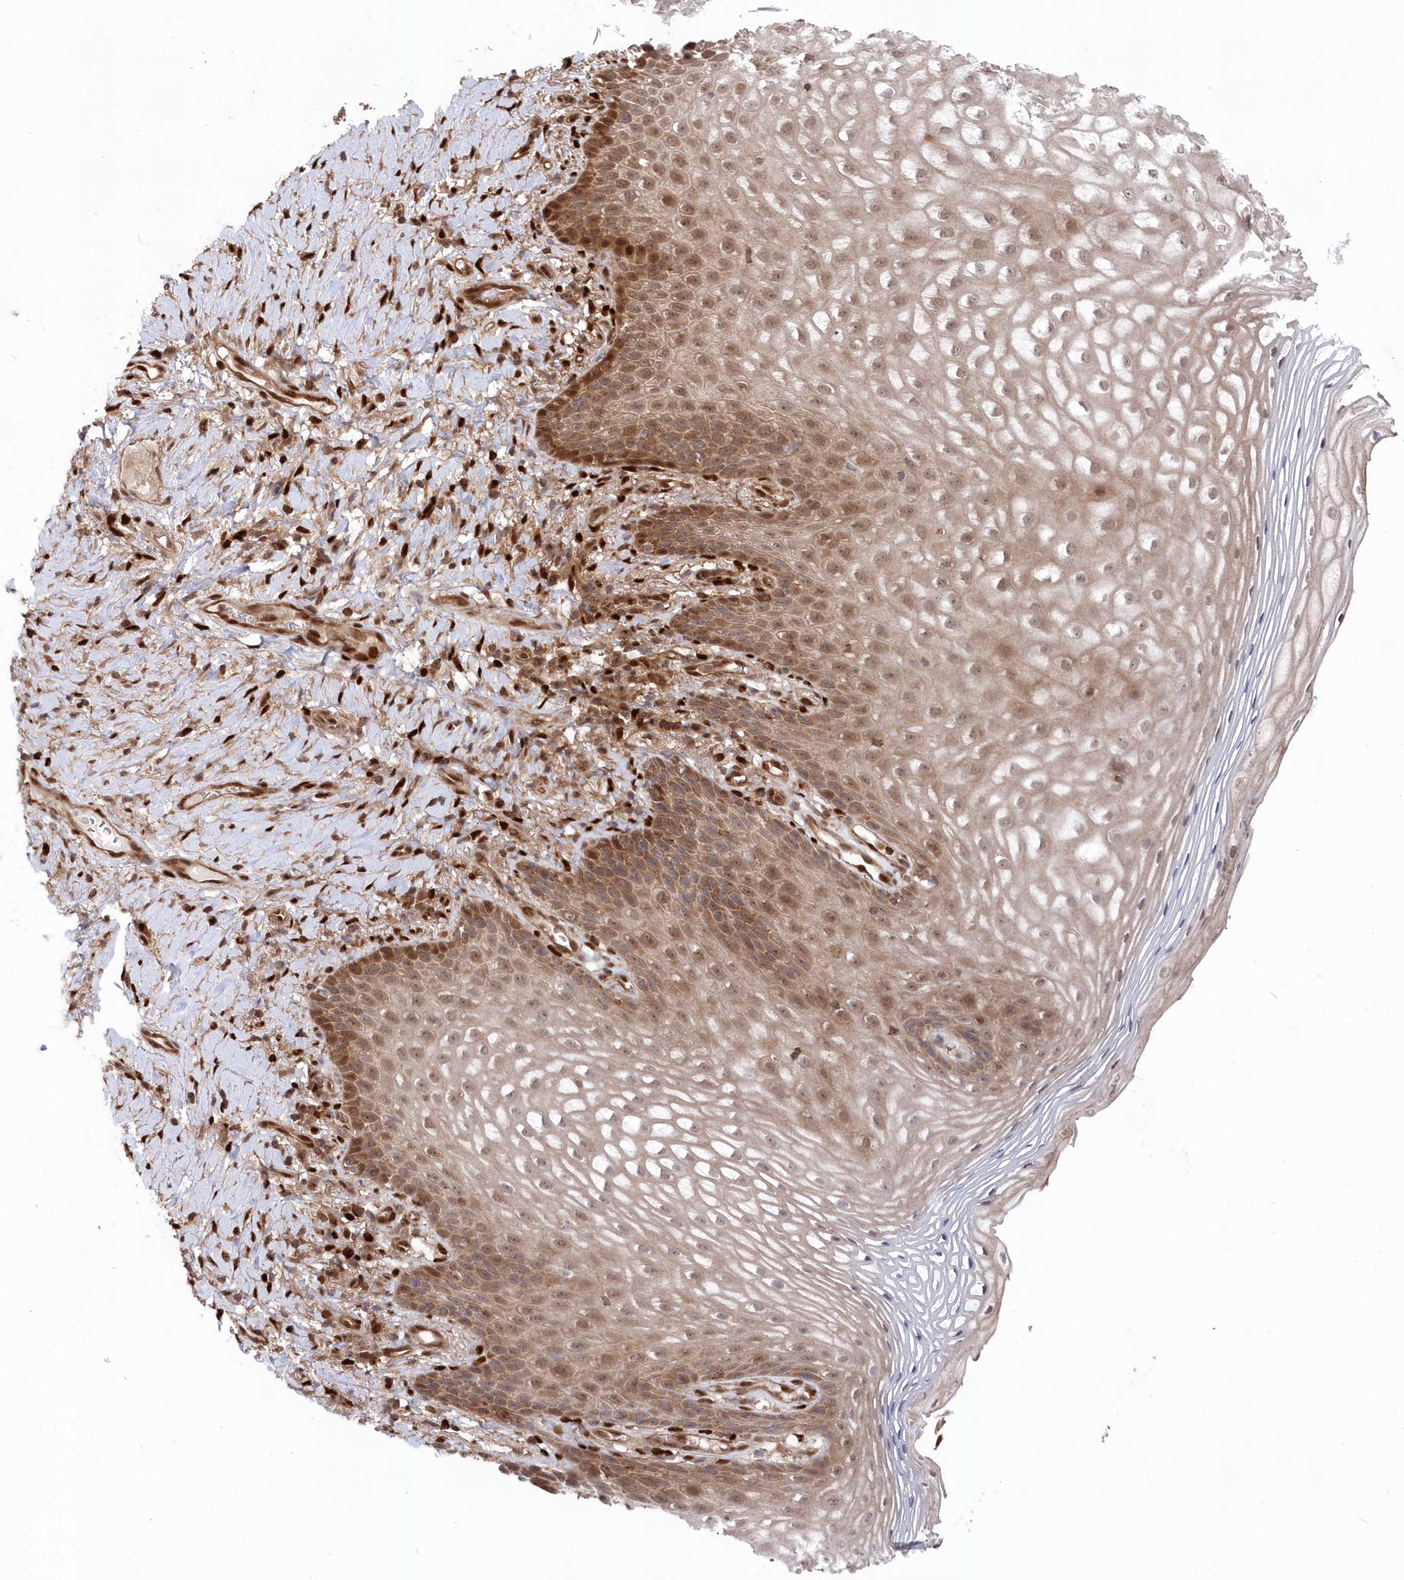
{"staining": {"intensity": "moderate", "quantity": ">75%", "location": "cytoplasmic/membranous,nuclear"}, "tissue": "vagina", "cell_type": "Squamous epithelial cells", "image_type": "normal", "snomed": [{"axis": "morphology", "description": "Normal tissue, NOS"}, {"axis": "topography", "description": "Vagina"}], "caption": "This image displays immunohistochemistry (IHC) staining of unremarkable vagina, with medium moderate cytoplasmic/membranous,nuclear expression in about >75% of squamous epithelial cells.", "gene": "ABHD14B", "patient": {"sex": "female", "age": 60}}